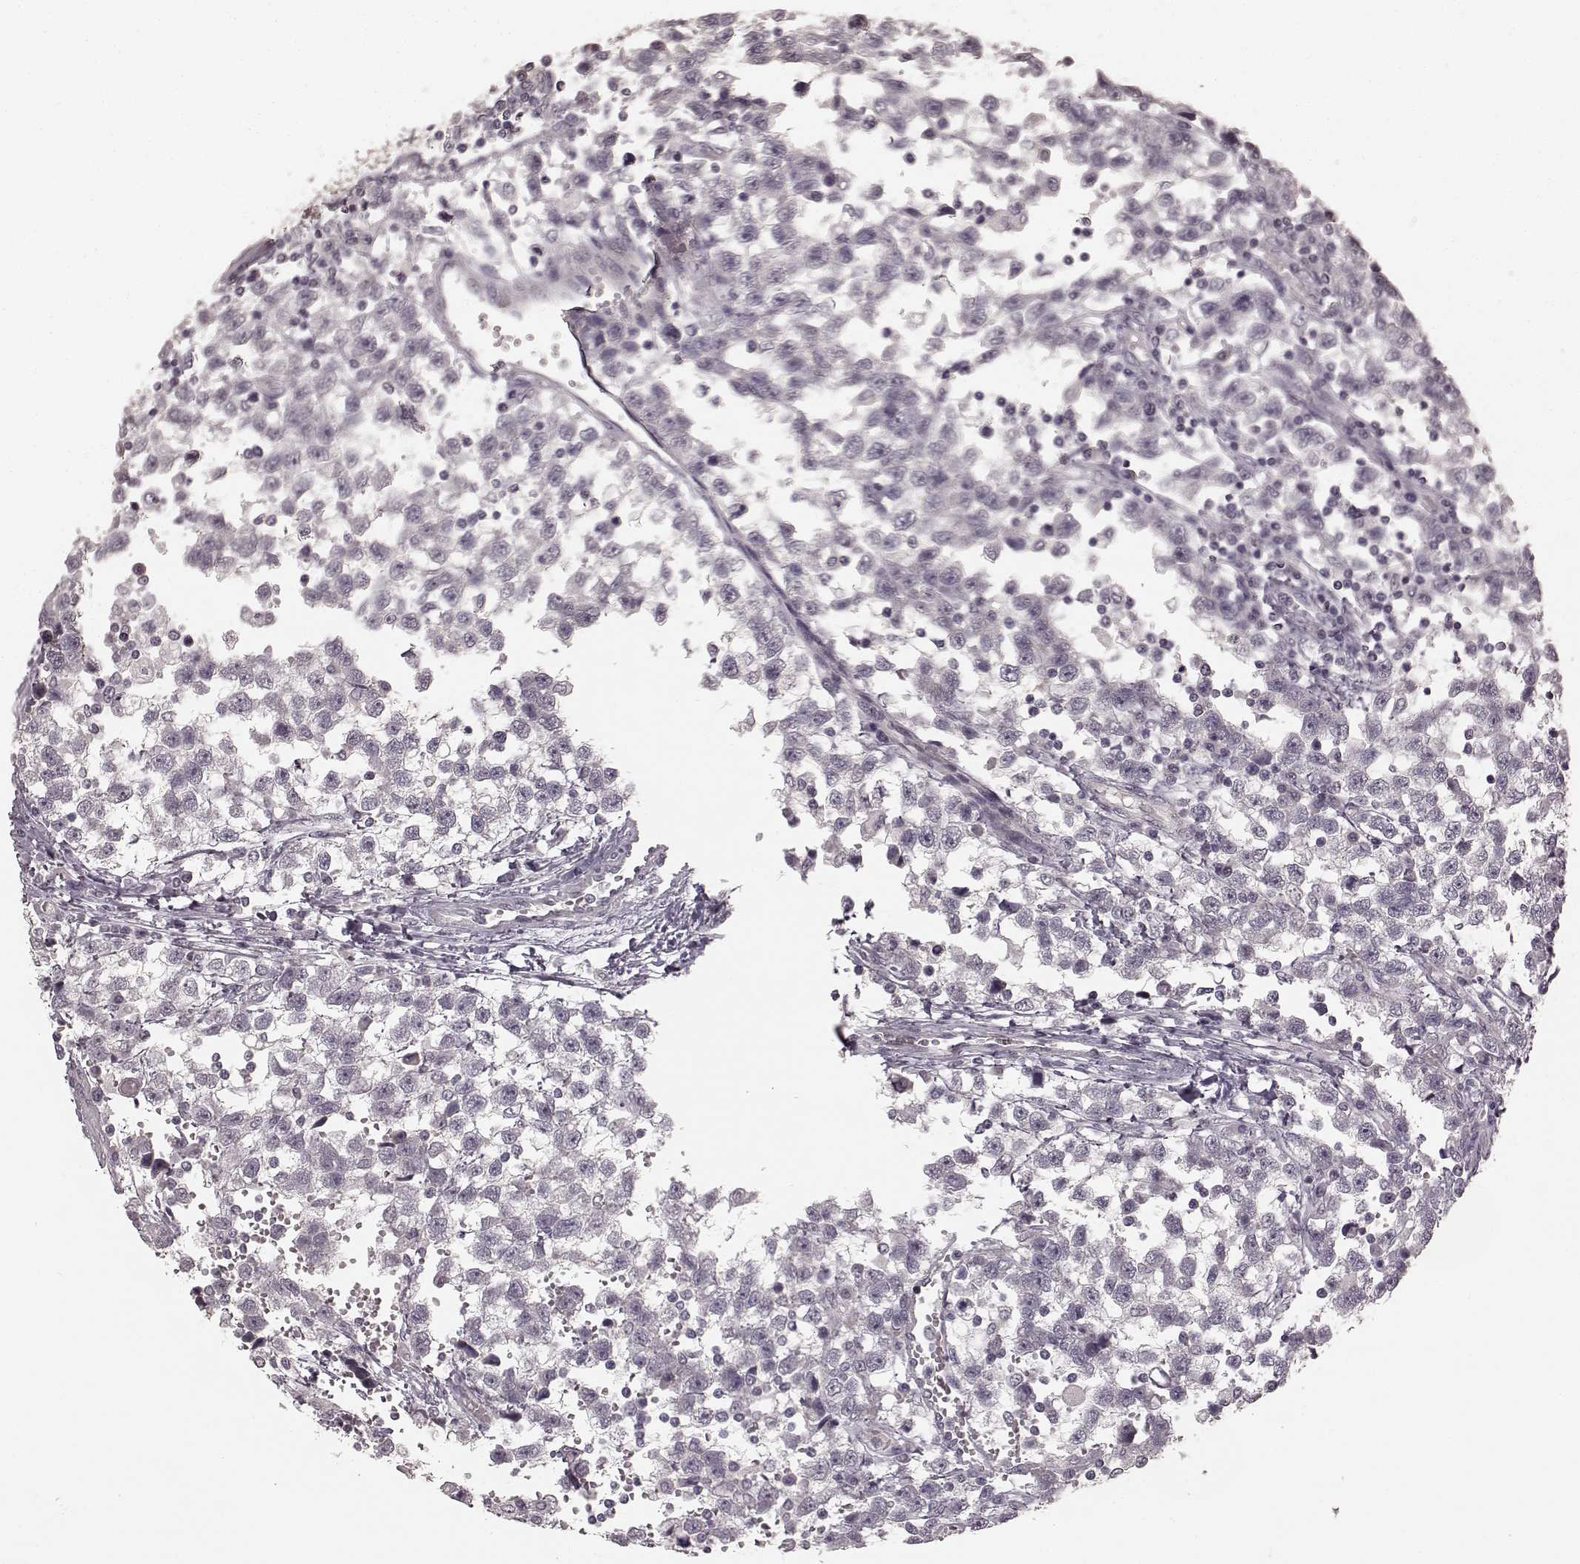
{"staining": {"intensity": "negative", "quantity": "none", "location": "none"}, "tissue": "testis cancer", "cell_type": "Tumor cells", "image_type": "cancer", "snomed": [{"axis": "morphology", "description": "Seminoma, NOS"}, {"axis": "topography", "description": "Testis"}], "caption": "Photomicrograph shows no significant protein positivity in tumor cells of testis cancer (seminoma).", "gene": "PRKCE", "patient": {"sex": "male", "age": 34}}